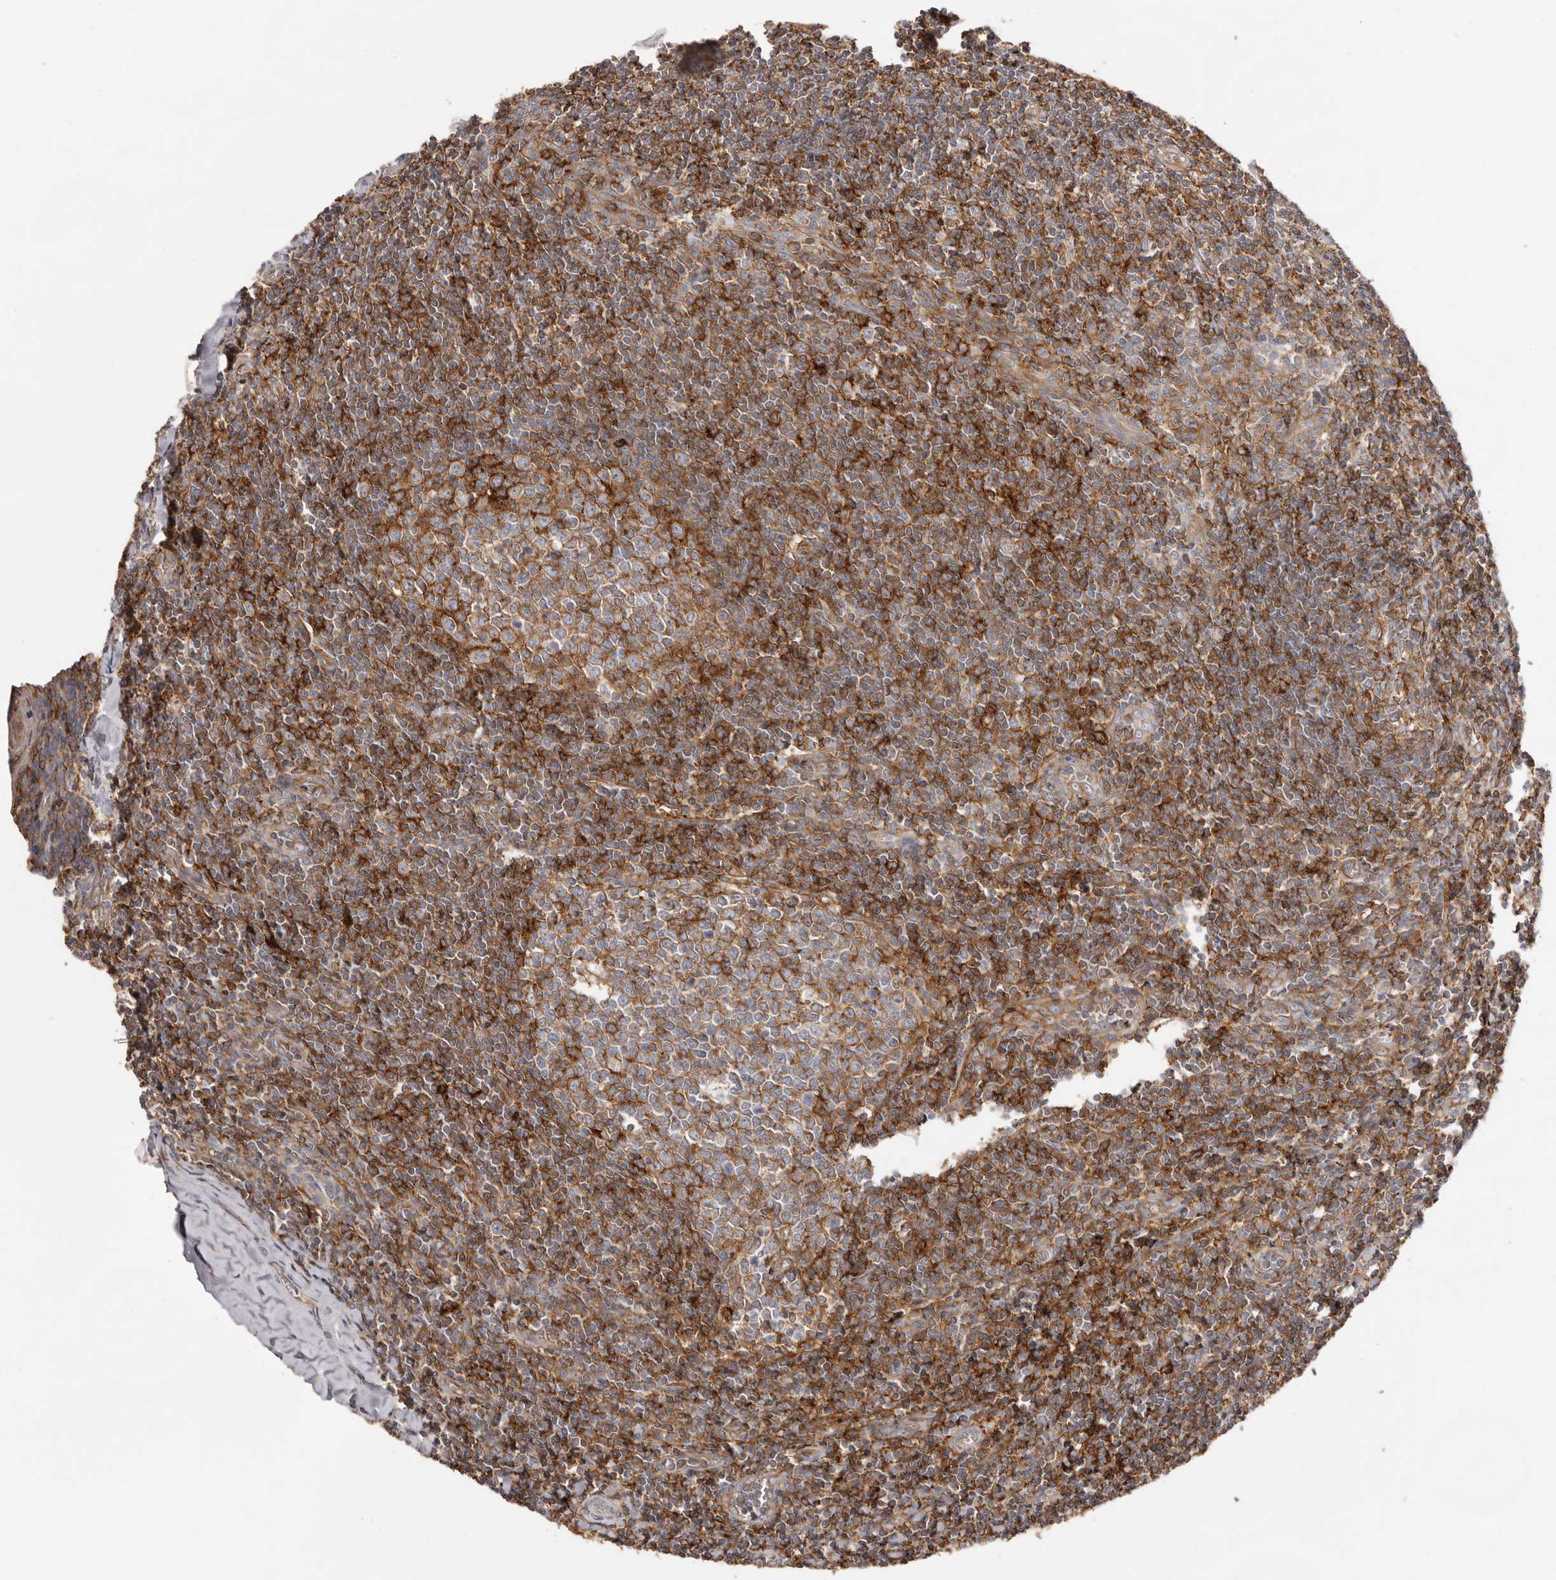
{"staining": {"intensity": "moderate", "quantity": ">75%", "location": "cytoplasmic/membranous"}, "tissue": "tonsil", "cell_type": "Germinal center cells", "image_type": "normal", "snomed": [{"axis": "morphology", "description": "Normal tissue, NOS"}, {"axis": "topography", "description": "Tonsil"}], "caption": "A photomicrograph of tonsil stained for a protein demonstrates moderate cytoplasmic/membranous brown staining in germinal center cells.", "gene": "MMACHC", "patient": {"sex": "male", "age": 27}}